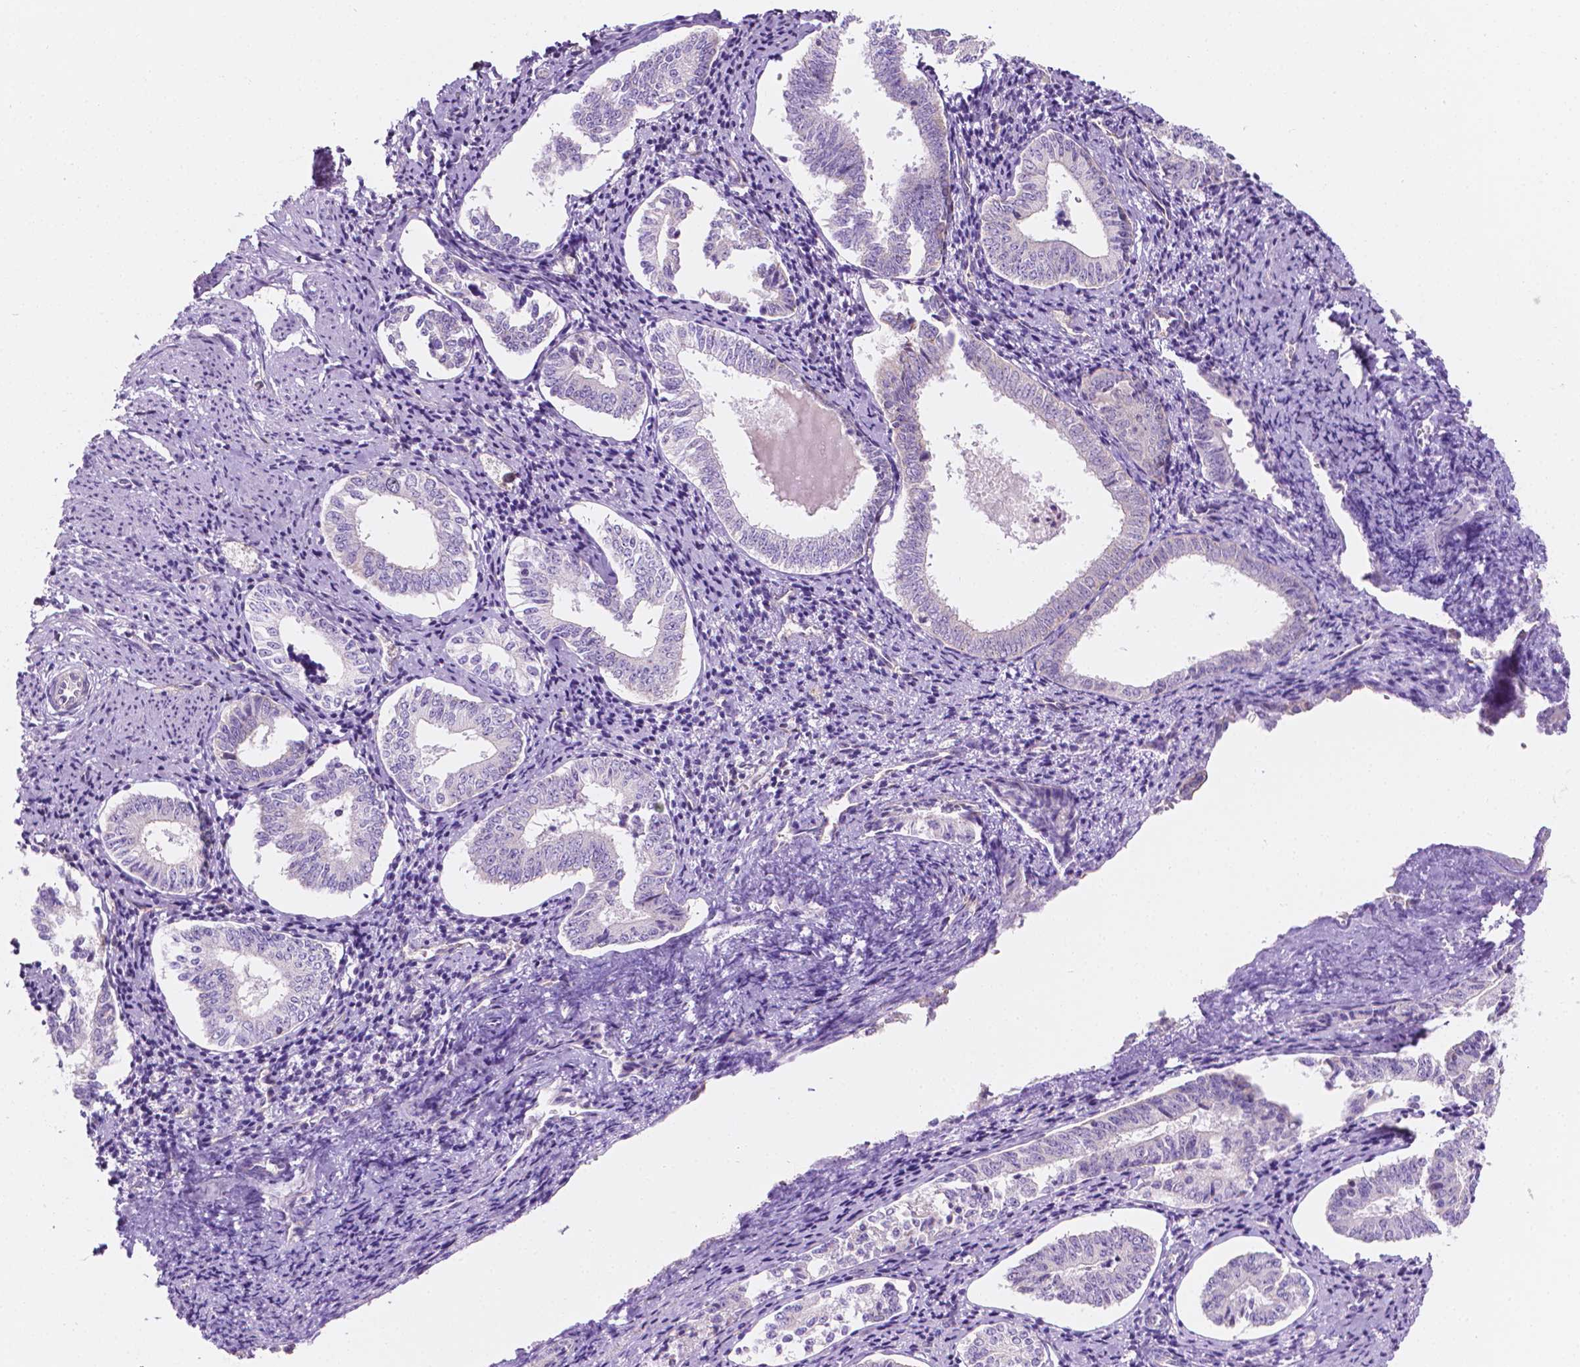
{"staining": {"intensity": "negative", "quantity": "none", "location": "none"}, "tissue": "cervical cancer", "cell_type": "Tumor cells", "image_type": "cancer", "snomed": [{"axis": "morphology", "description": "Squamous cell carcinoma, NOS"}, {"axis": "topography", "description": "Cervix"}], "caption": "A high-resolution photomicrograph shows immunohistochemistry (IHC) staining of squamous cell carcinoma (cervical), which exhibits no significant expression in tumor cells.", "gene": "NOS1AP", "patient": {"sex": "female", "age": 59}}